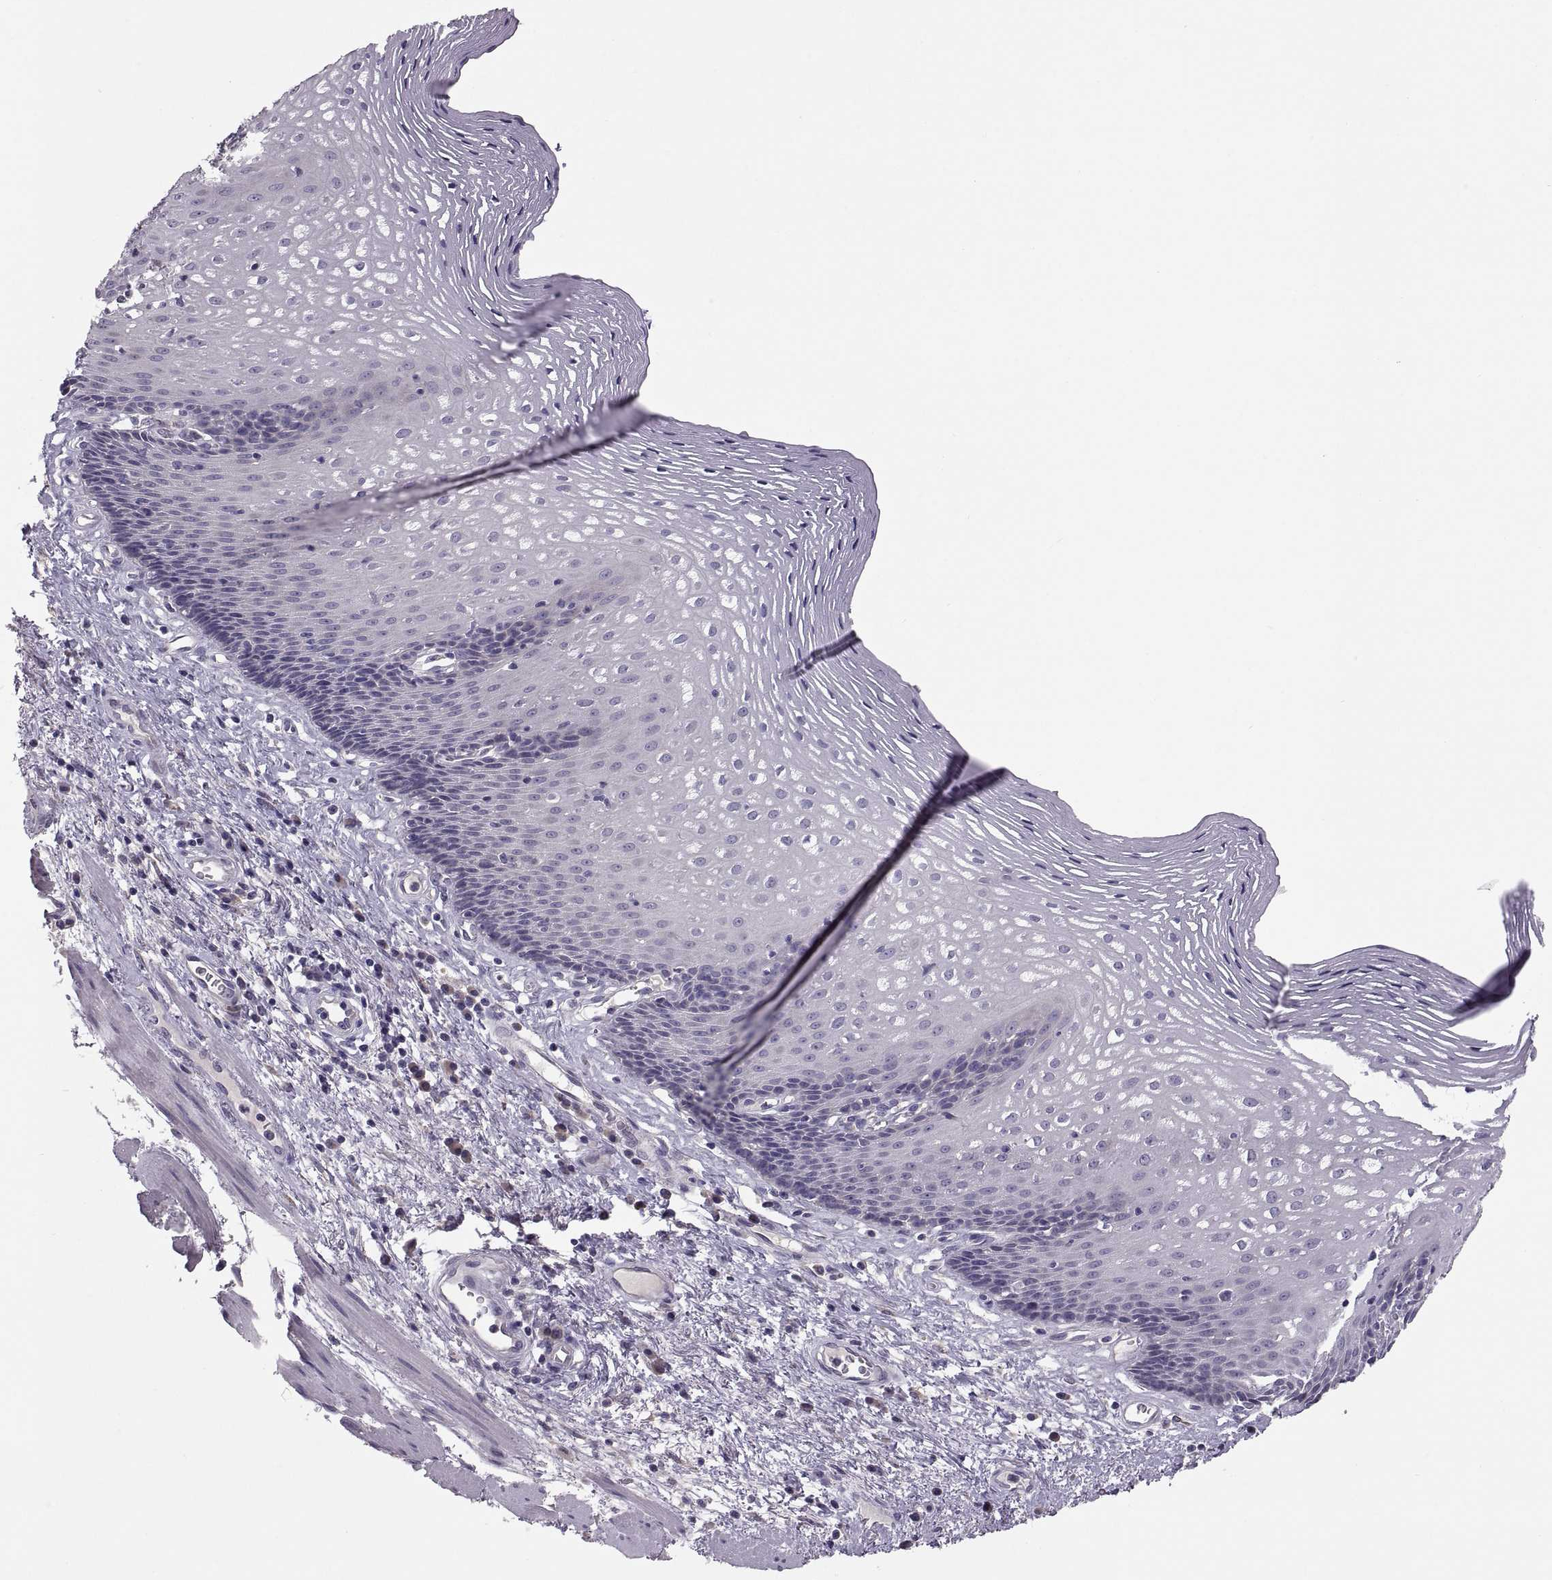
{"staining": {"intensity": "negative", "quantity": "none", "location": "none"}, "tissue": "esophagus", "cell_type": "Squamous epithelial cells", "image_type": "normal", "snomed": [{"axis": "morphology", "description": "Normal tissue, NOS"}, {"axis": "topography", "description": "Esophagus"}], "caption": "DAB (3,3'-diaminobenzidine) immunohistochemical staining of normal esophagus reveals no significant expression in squamous epithelial cells.", "gene": "ACSBG2", "patient": {"sex": "male", "age": 76}}